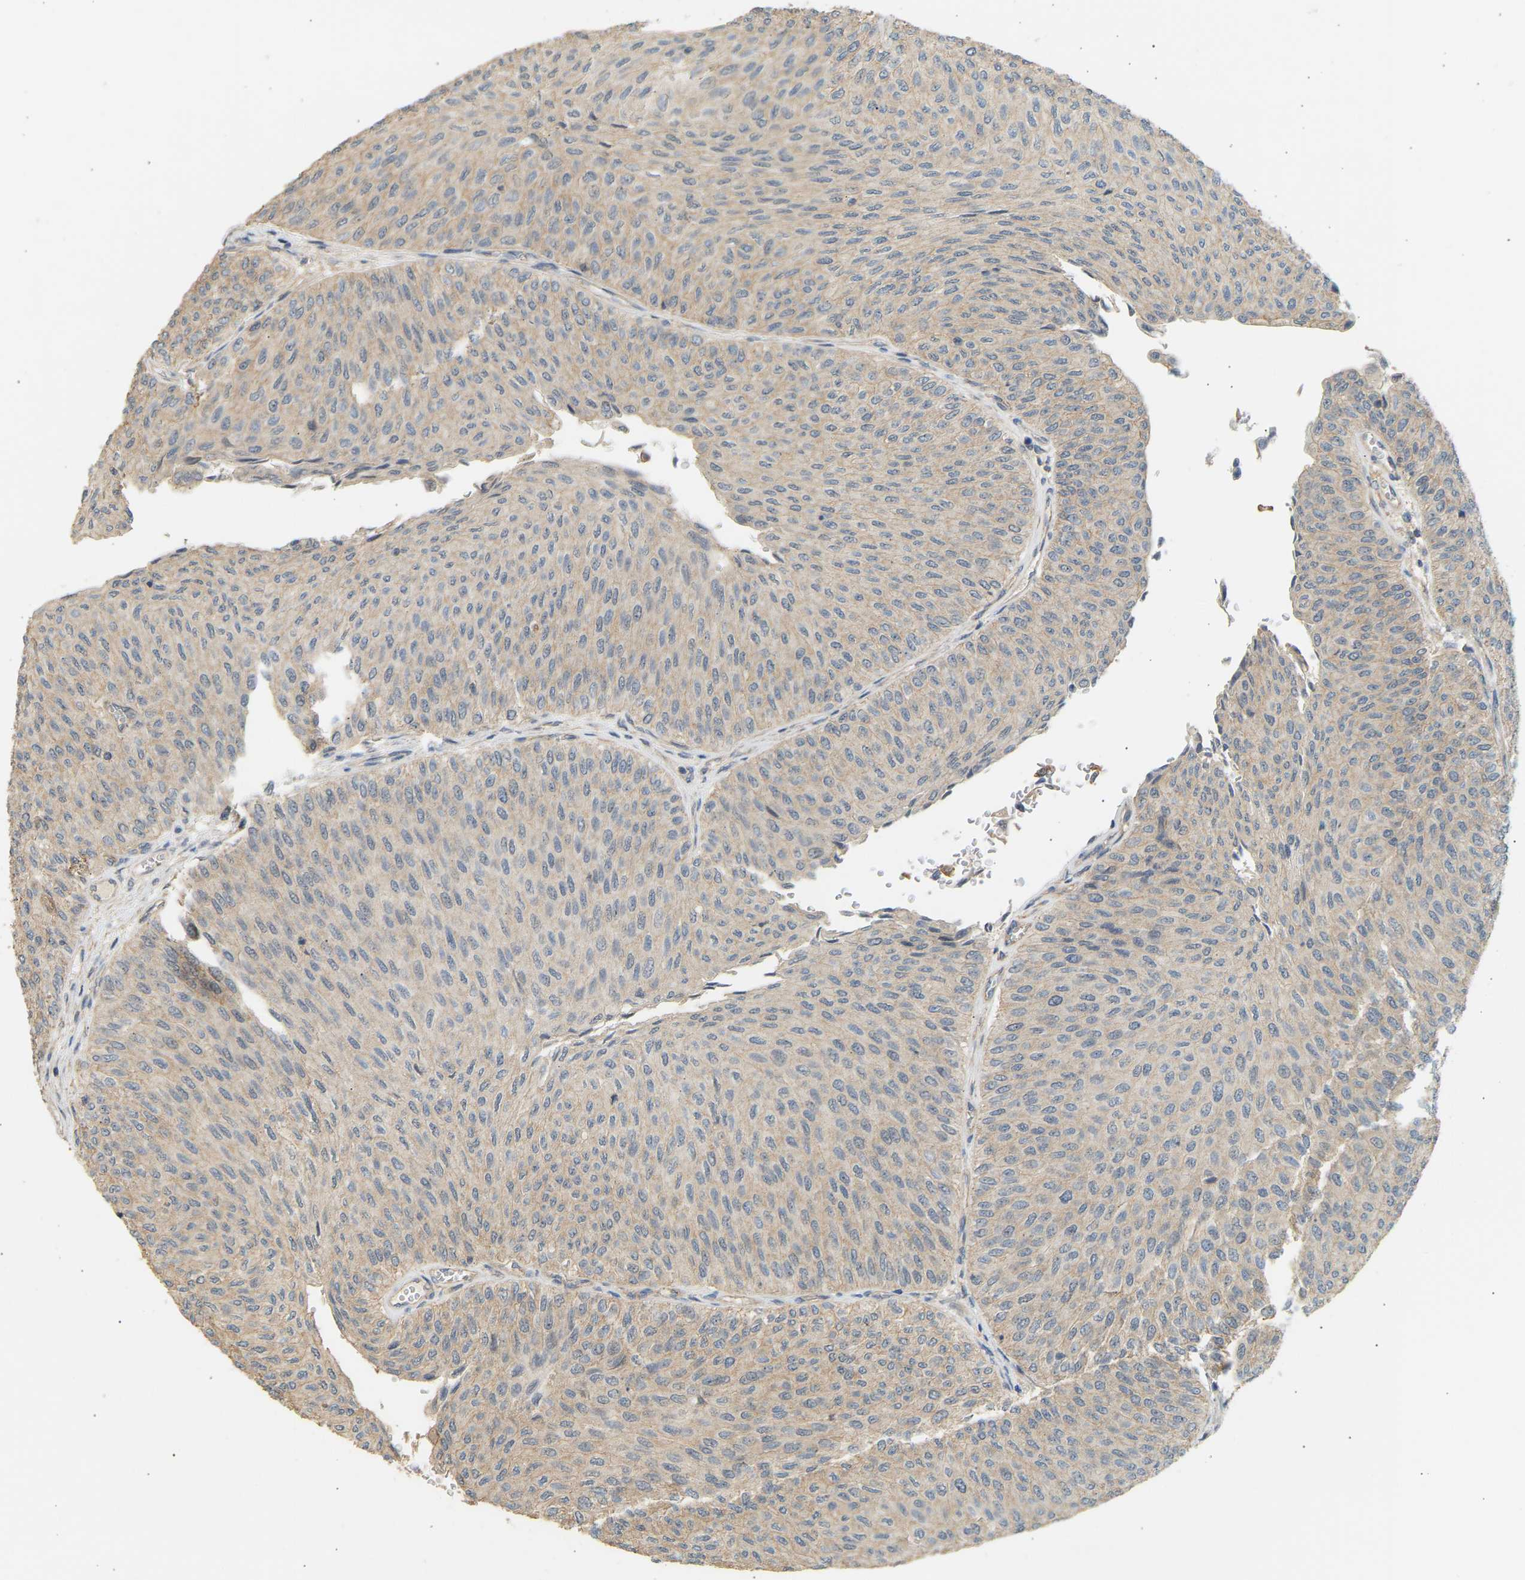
{"staining": {"intensity": "weak", "quantity": "<25%", "location": "cytoplasmic/membranous"}, "tissue": "urothelial cancer", "cell_type": "Tumor cells", "image_type": "cancer", "snomed": [{"axis": "morphology", "description": "Urothelial carcinoma, Low grade"}, {"axis": "topography", "description": "Urinary bladder"}], "caption": "IHC of urothelial cancer displays no positivity in tumor cells.", "gene": "RGL1", "patient": {"sex": "male", "age": 78}}